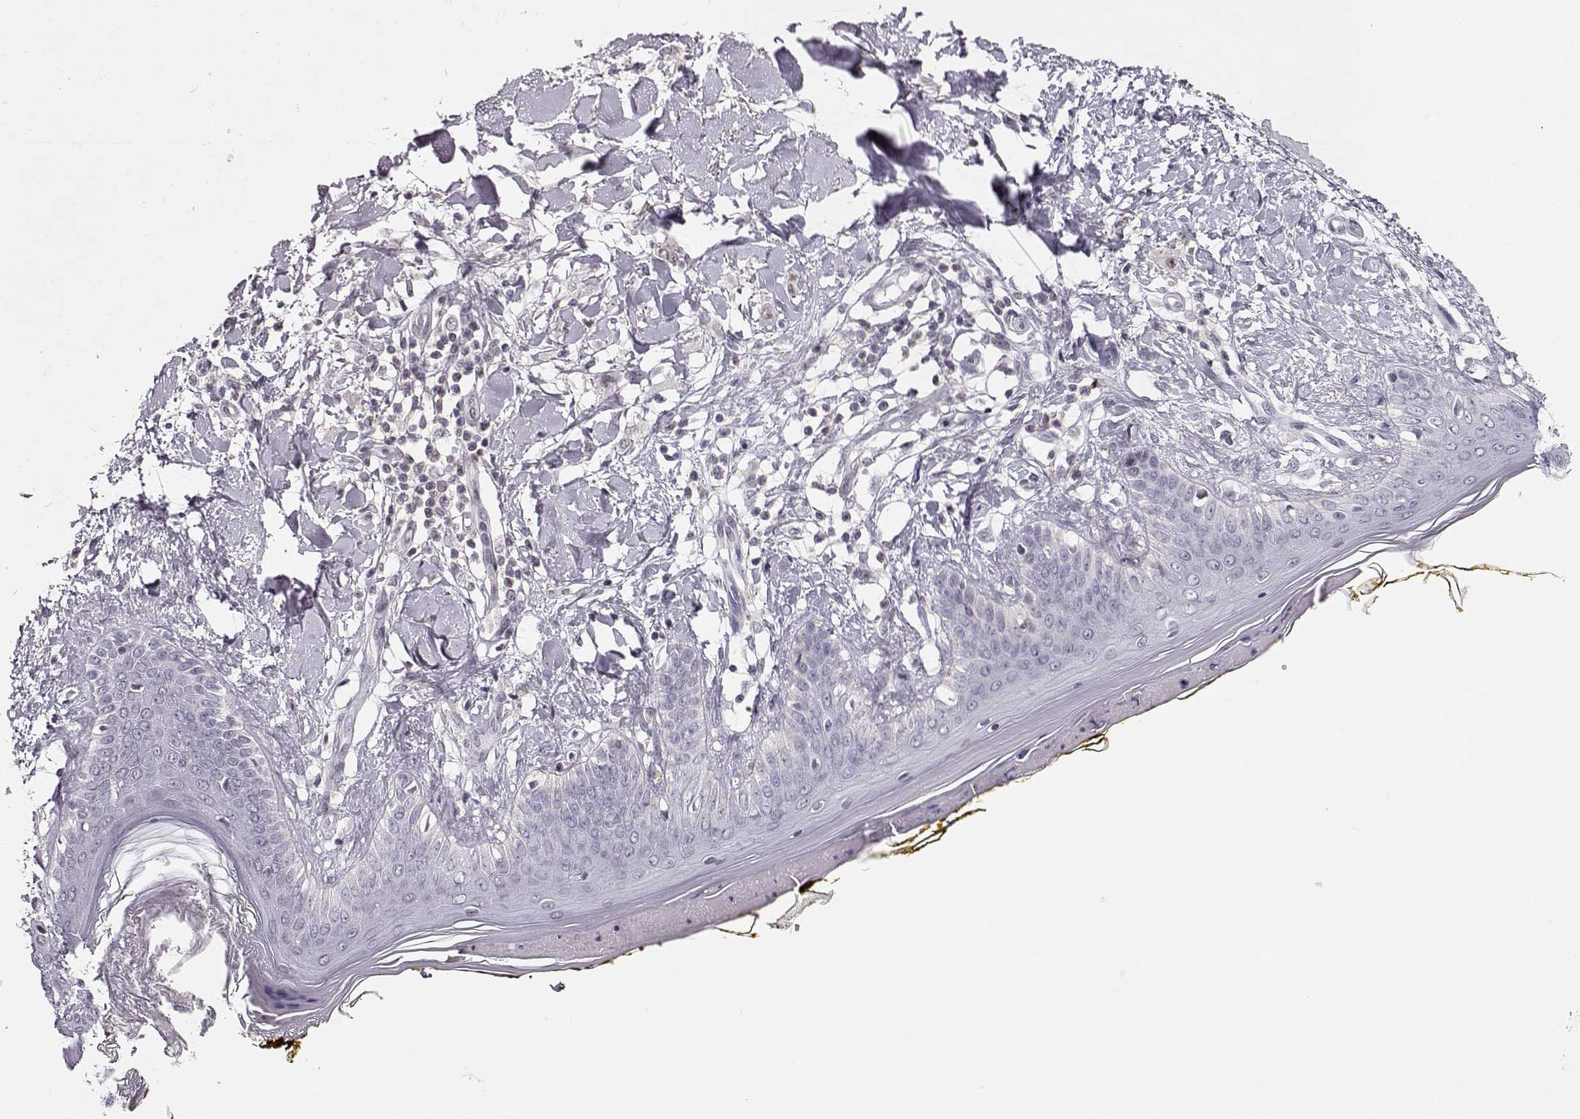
{"staining": {"intensity": "negative", "quantity": "none", "location": "none"}, "tissue": "skin", "cell_type": "Fibroblasts", "image_type": "normal", "snomed": [{"axis": "morphology", "description": "Normal tissue, NOS"}, {"axis": "topography", "description": "Skin"}], "caption": "This is an immunohistochemistry micrograph of unremarkable skin. There is no positivity in fibroblasts.", "gene": "TEPP", "patient": {"sex": "female", "age": 34}}